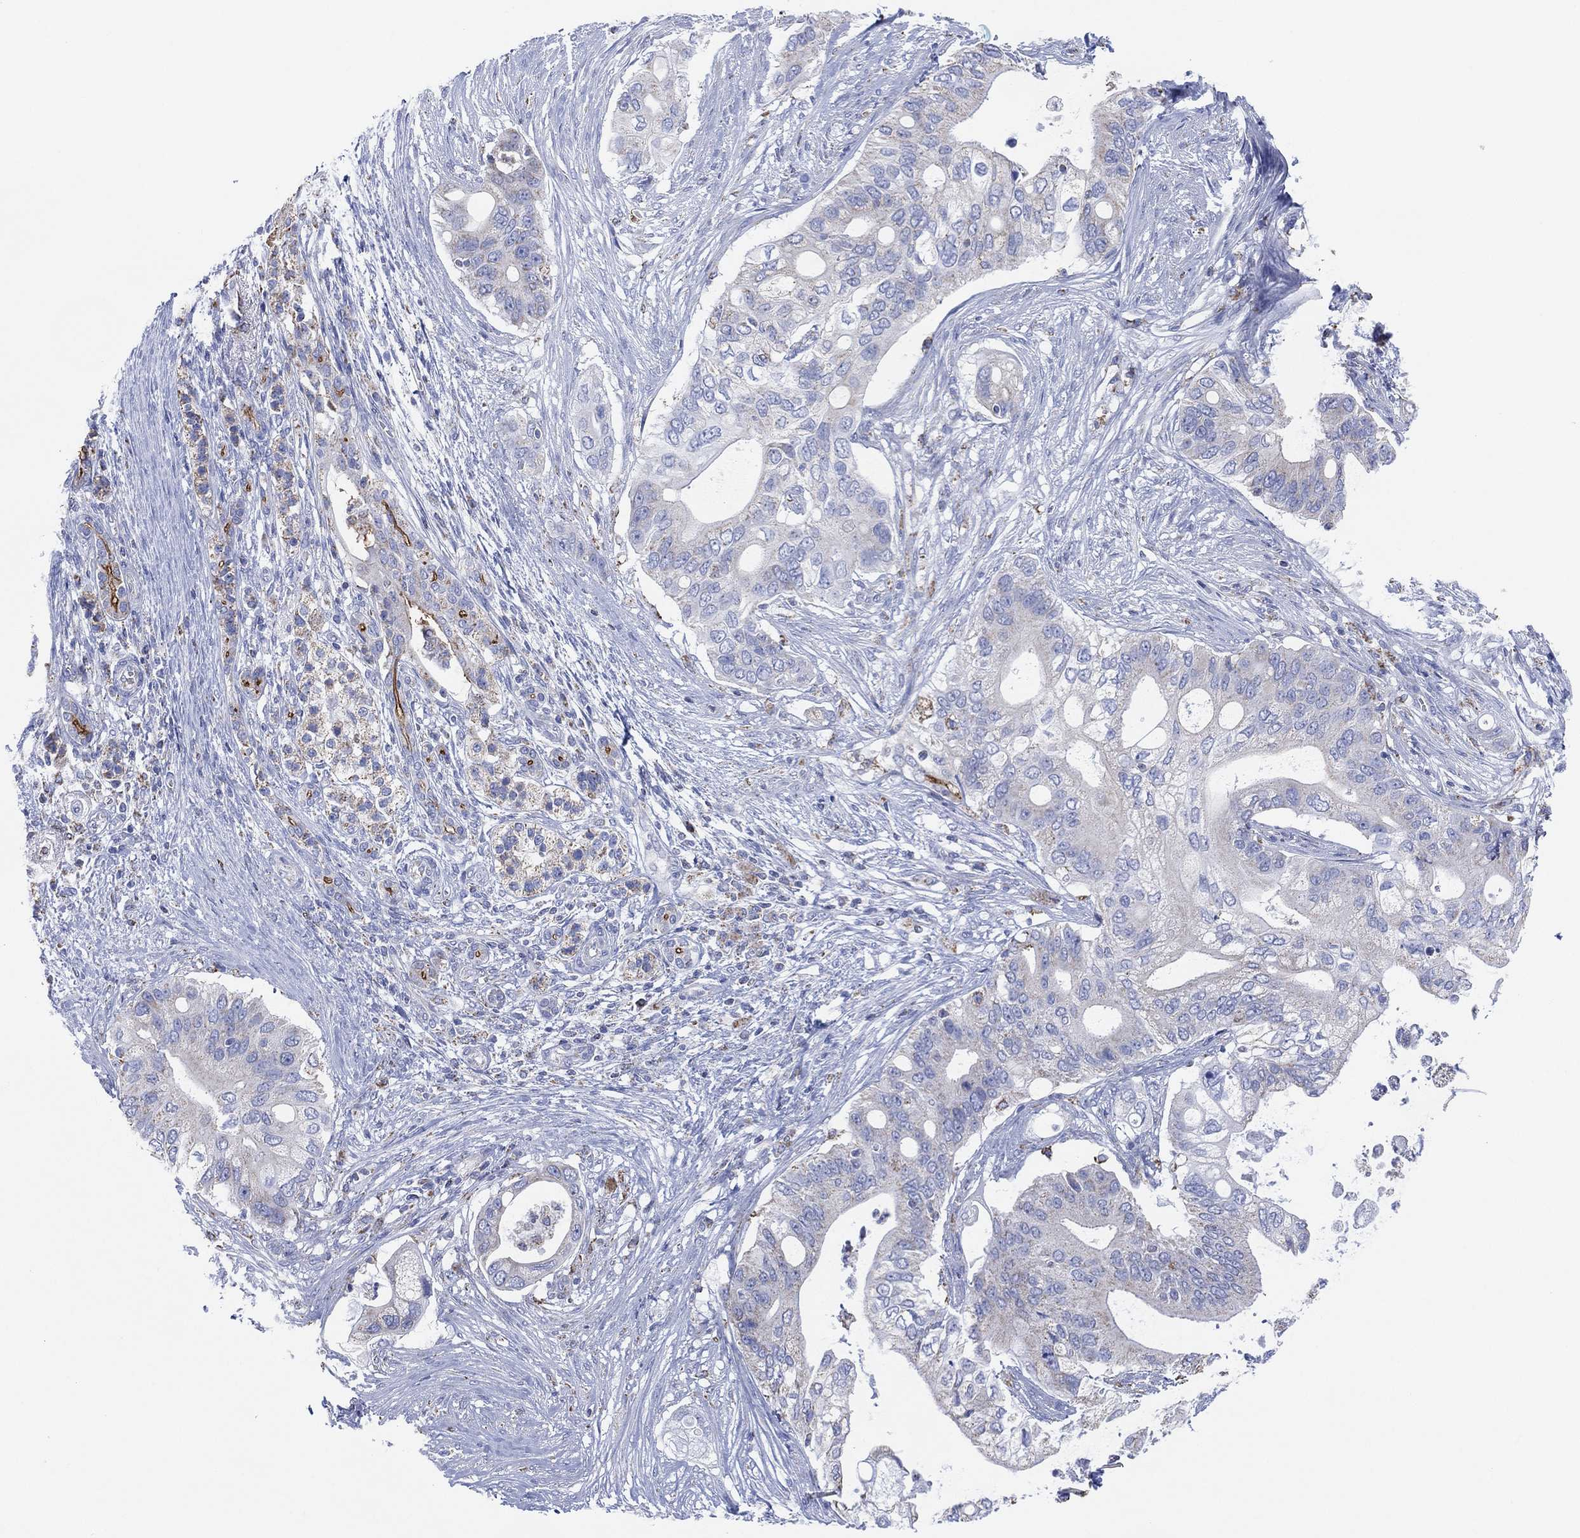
{"staining": {"intensity": "negative", "quantity": "none", "location": "none"}, "tissue": "pancreatic cancer", "cell_type": "Tumor cells", "image_type": "cancer", "snomed": [{"axis": "morphology", "description": "Adenocarcinoma, NOS"}, {"axis": "topography", "description": "Pancreas"}], "caption": "Tumor cells are negative for protein expression in human pancreatic cancer (adenocarcinoma). (DAB immunohistochemistry with hematoxylin counter stain).", "gene": "CFTR", "patient": {"sex": "female", "age": 72}}